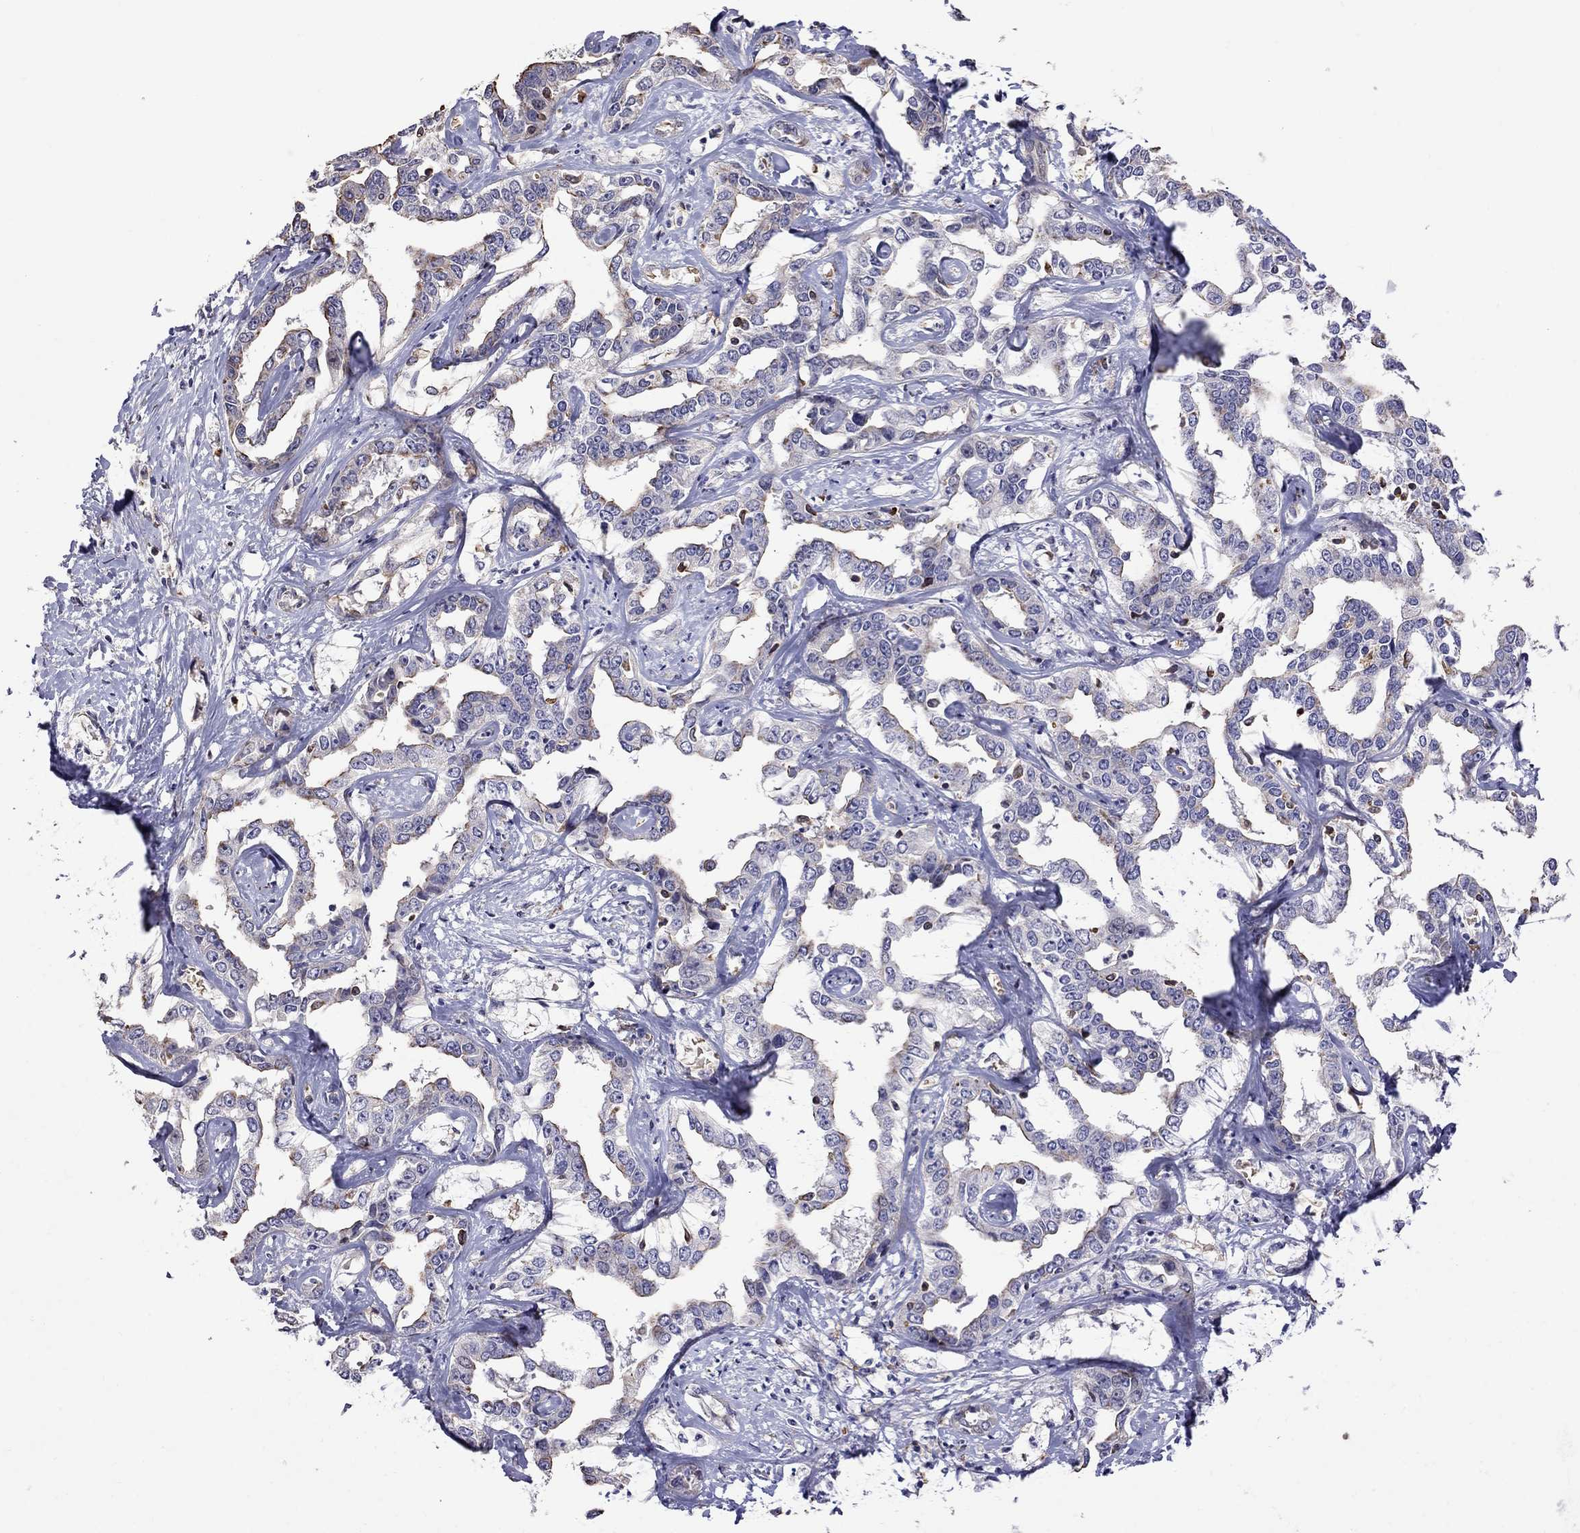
{"staining": {"intensity": "moderate", "quantity": "<25%", "location": "cytoplasmic/membranous"}, "tissue": "liver cancer", "cell_type": "Tumor cells", "image_type": "cancer", "snomed": [{"axis": "morphology", "description": "Cholangiocarcinoma"}, {"axis": "topography", "description": "Liver"}], "caption": "Liver cancer (cholangiocarcinoma) tissue shows moderate cytoplasmic/membranous expression in about <25% of tumor cells", "gene": "ADAM28", "patient": {"sex": "male", "age": 59}}